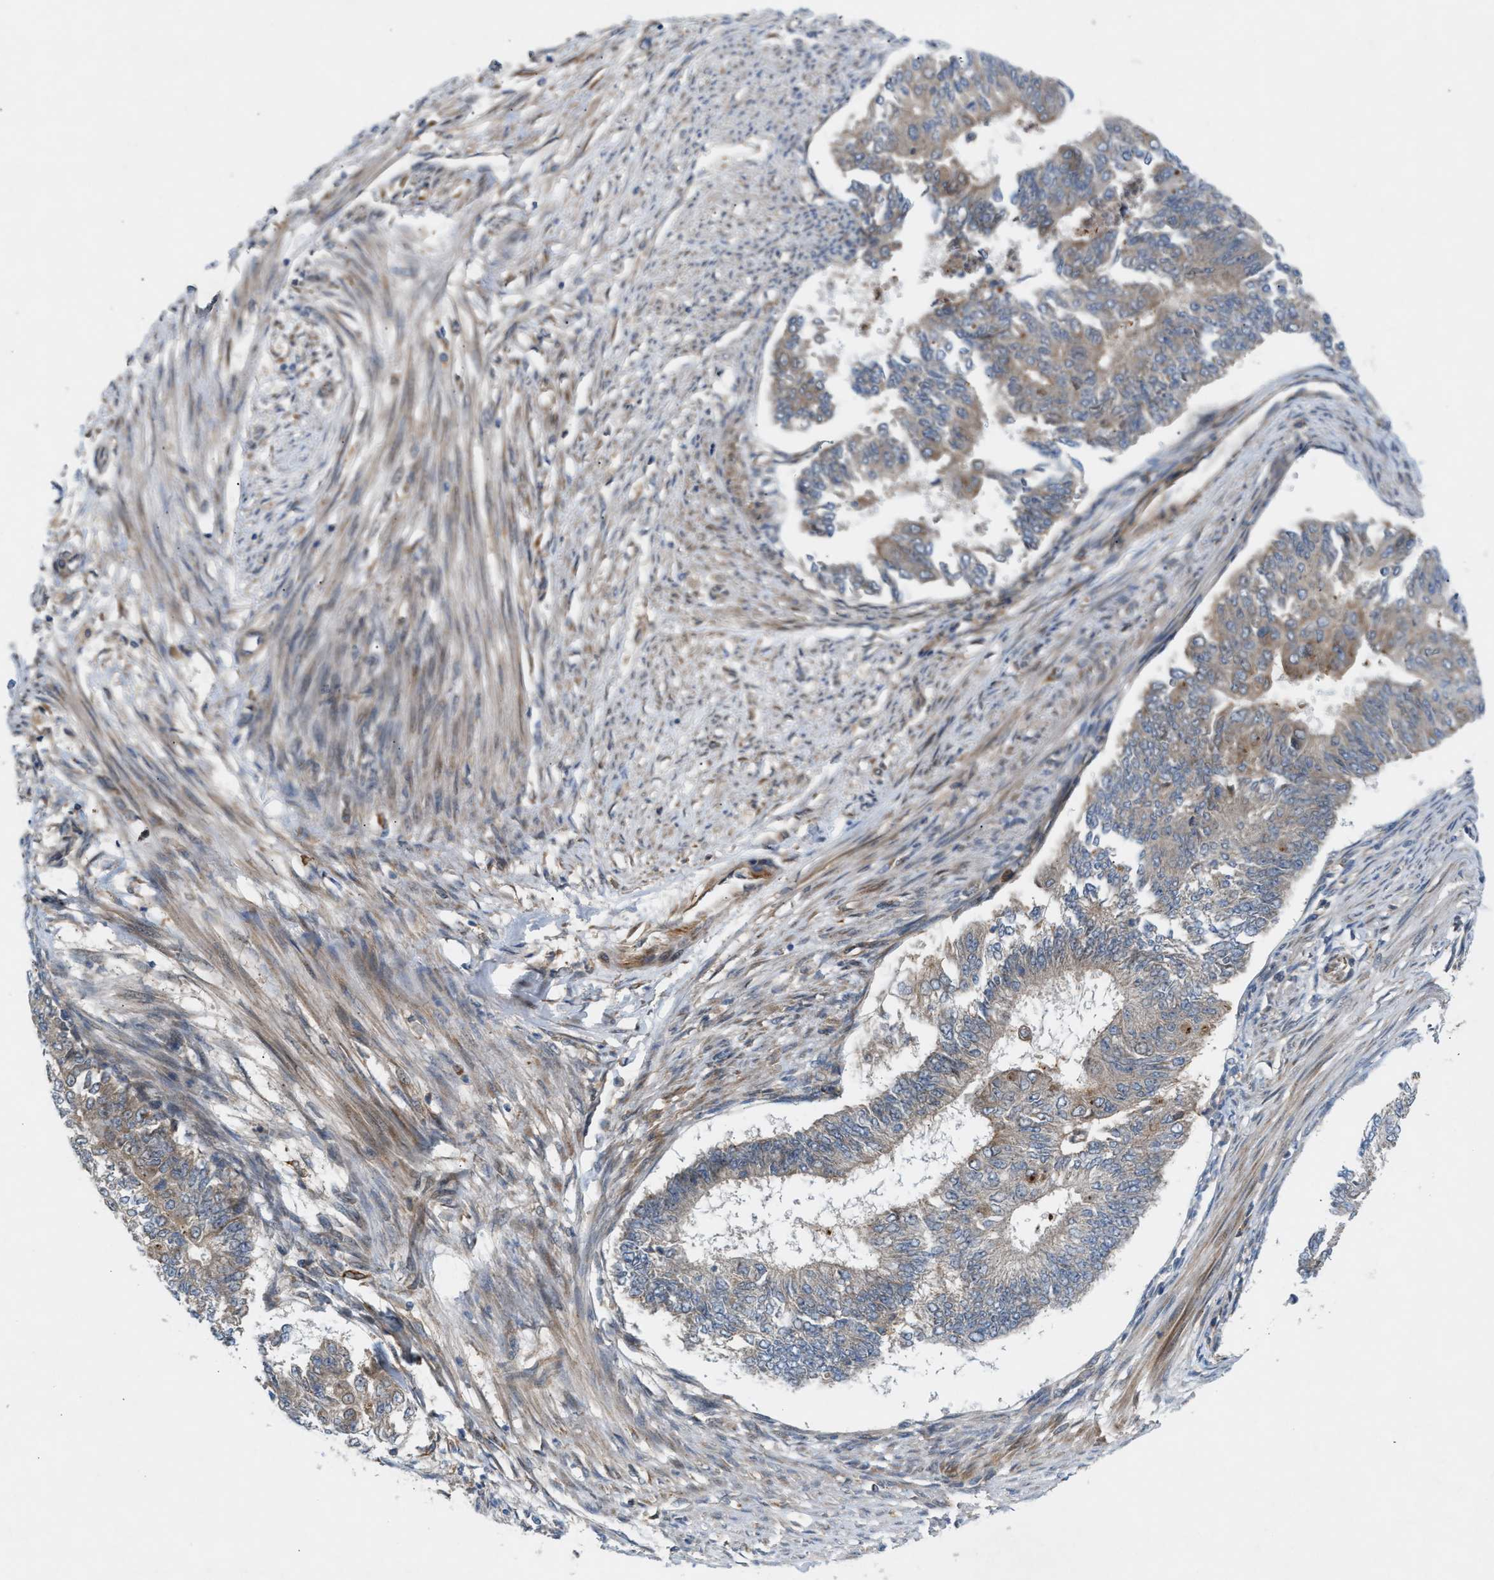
{"staining": {"intensity": "weak", "quantity": "25%-75%", "location": "cytoplasmic/membranous"}, "tissue": "endometrial cancer", "cell_type": "Tumor cells", "image_type": "cancer", "snomed": [{"axis": "morphology", "description": "Adenocarcinoma, NOS"}, {"axis": "topography", "description": "Endometrium"}], "caption": "Adenocarcinoma (endometrial) stained for a protein reveals weak cytoplasmic/membranous positivity in tumor cells.", "gene": "CYB5D1", "patient": {"sex": "female", "age": 32}}